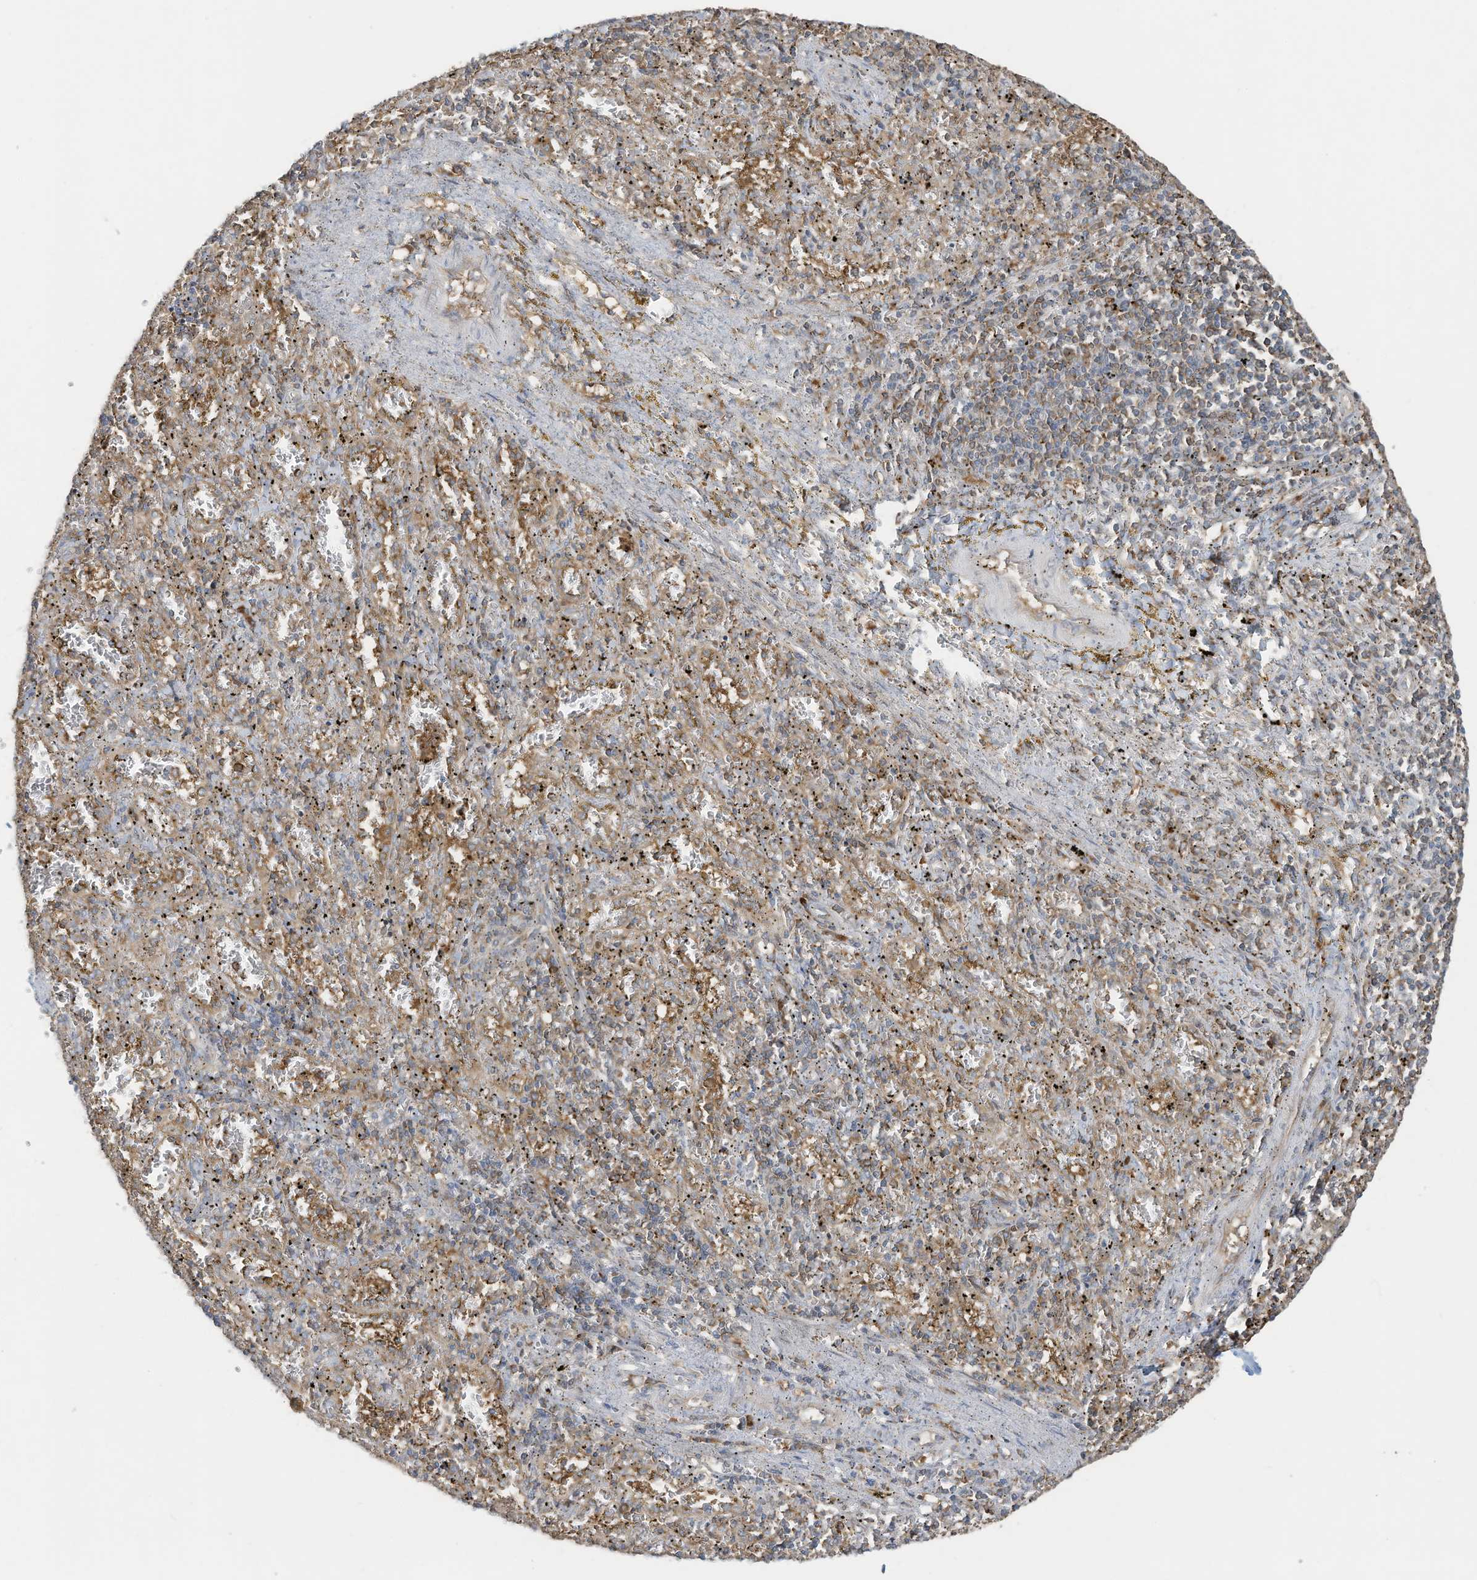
{"staining": {"intensity": "moderate", "quantity": "25%-75%", "location": "cytoplasmic/membranous"}, "tissue": "spleen", "cell_type": "Cells in red pulp", "image_type": "normal", "snomed": [{"axis": "morphology", "description": "Normal tissue, NOS"}, {"axis": "topography", "description": "Spleen"}], "caption": "Immunohistochemistry staining of normal spleen, which reveals medium levels of moderate cytoplasmic/membranous expression in approximately 25%-75% of cells in red pulp indicating moderate cytoplasmic/membranous protein staining. The staining was performed using DAB (3,3'-diaminobenzidine) (brown) for protein detection and nuclei were counterstained in hematoxylin (blue).", "gene": "OLA1", "patient": {"sex": "male", "age": 11}}